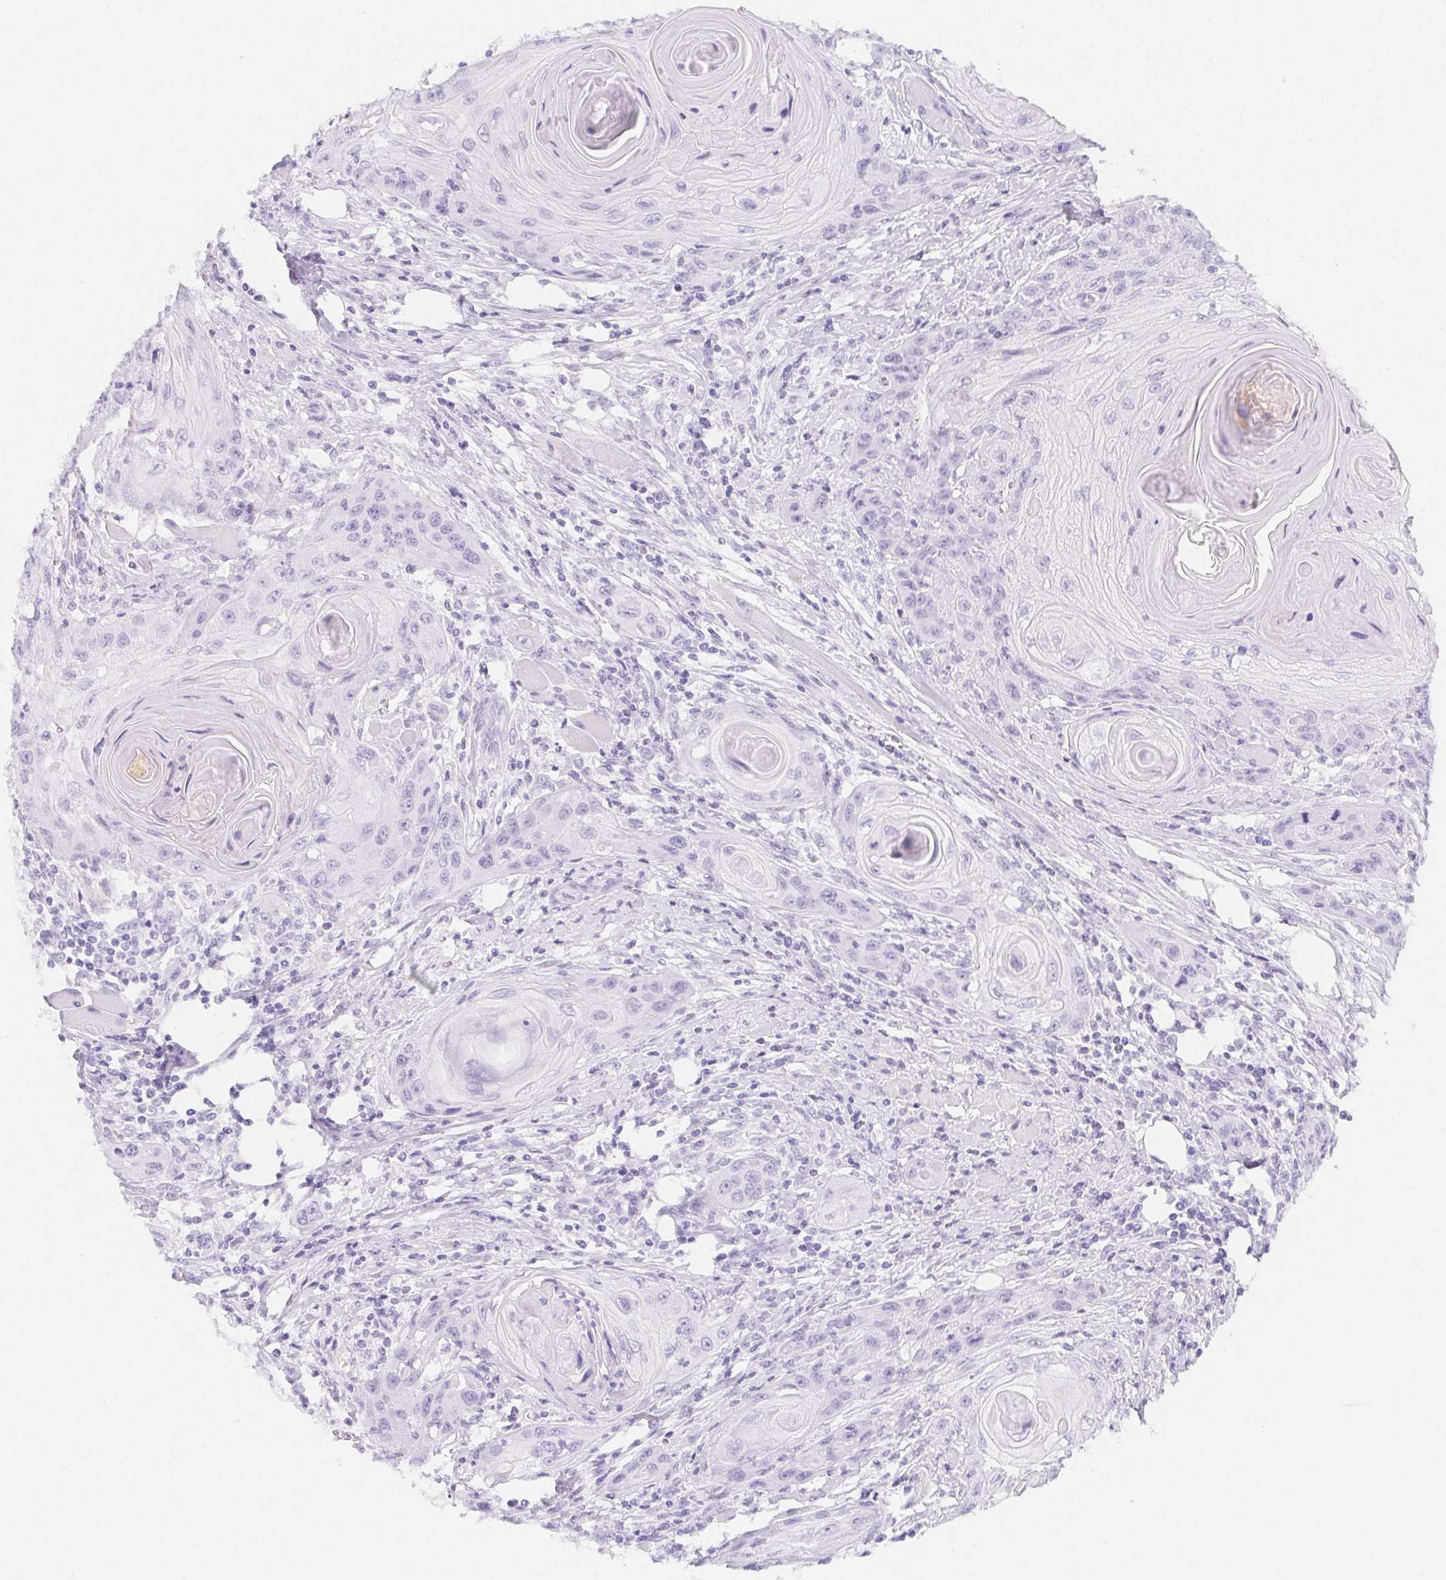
{"staining": {"intensity": "negative", "quantity": "none", "location": "none"}, "tissue": "head and neck cancer", "cell_type": "Tumor cells", "image_type": "cancer", "snomed": [{"axis": "morphology", "description": "Squamous cell carcinoma, NOS"}, {"axis": "topography", "description": "Oral tissue"}, {"axis": "topography", "description": "Head-Neck"}], "caption": "This histopathology image is of head and neck squamous cell carcinoma stained with immunohistochemistry (IHC) to label a protein in brown with the nuclei are counter-stained blue. There is no expression in tumor cells. (Stains: DAB (3,3'-diaminobenzidine) IHC with hematoxylin counter stain, Microscopy: brightfield microscopy at high magnification).", "gene": "ZBBX", "patient": {"sex": "male", "age": 58}}